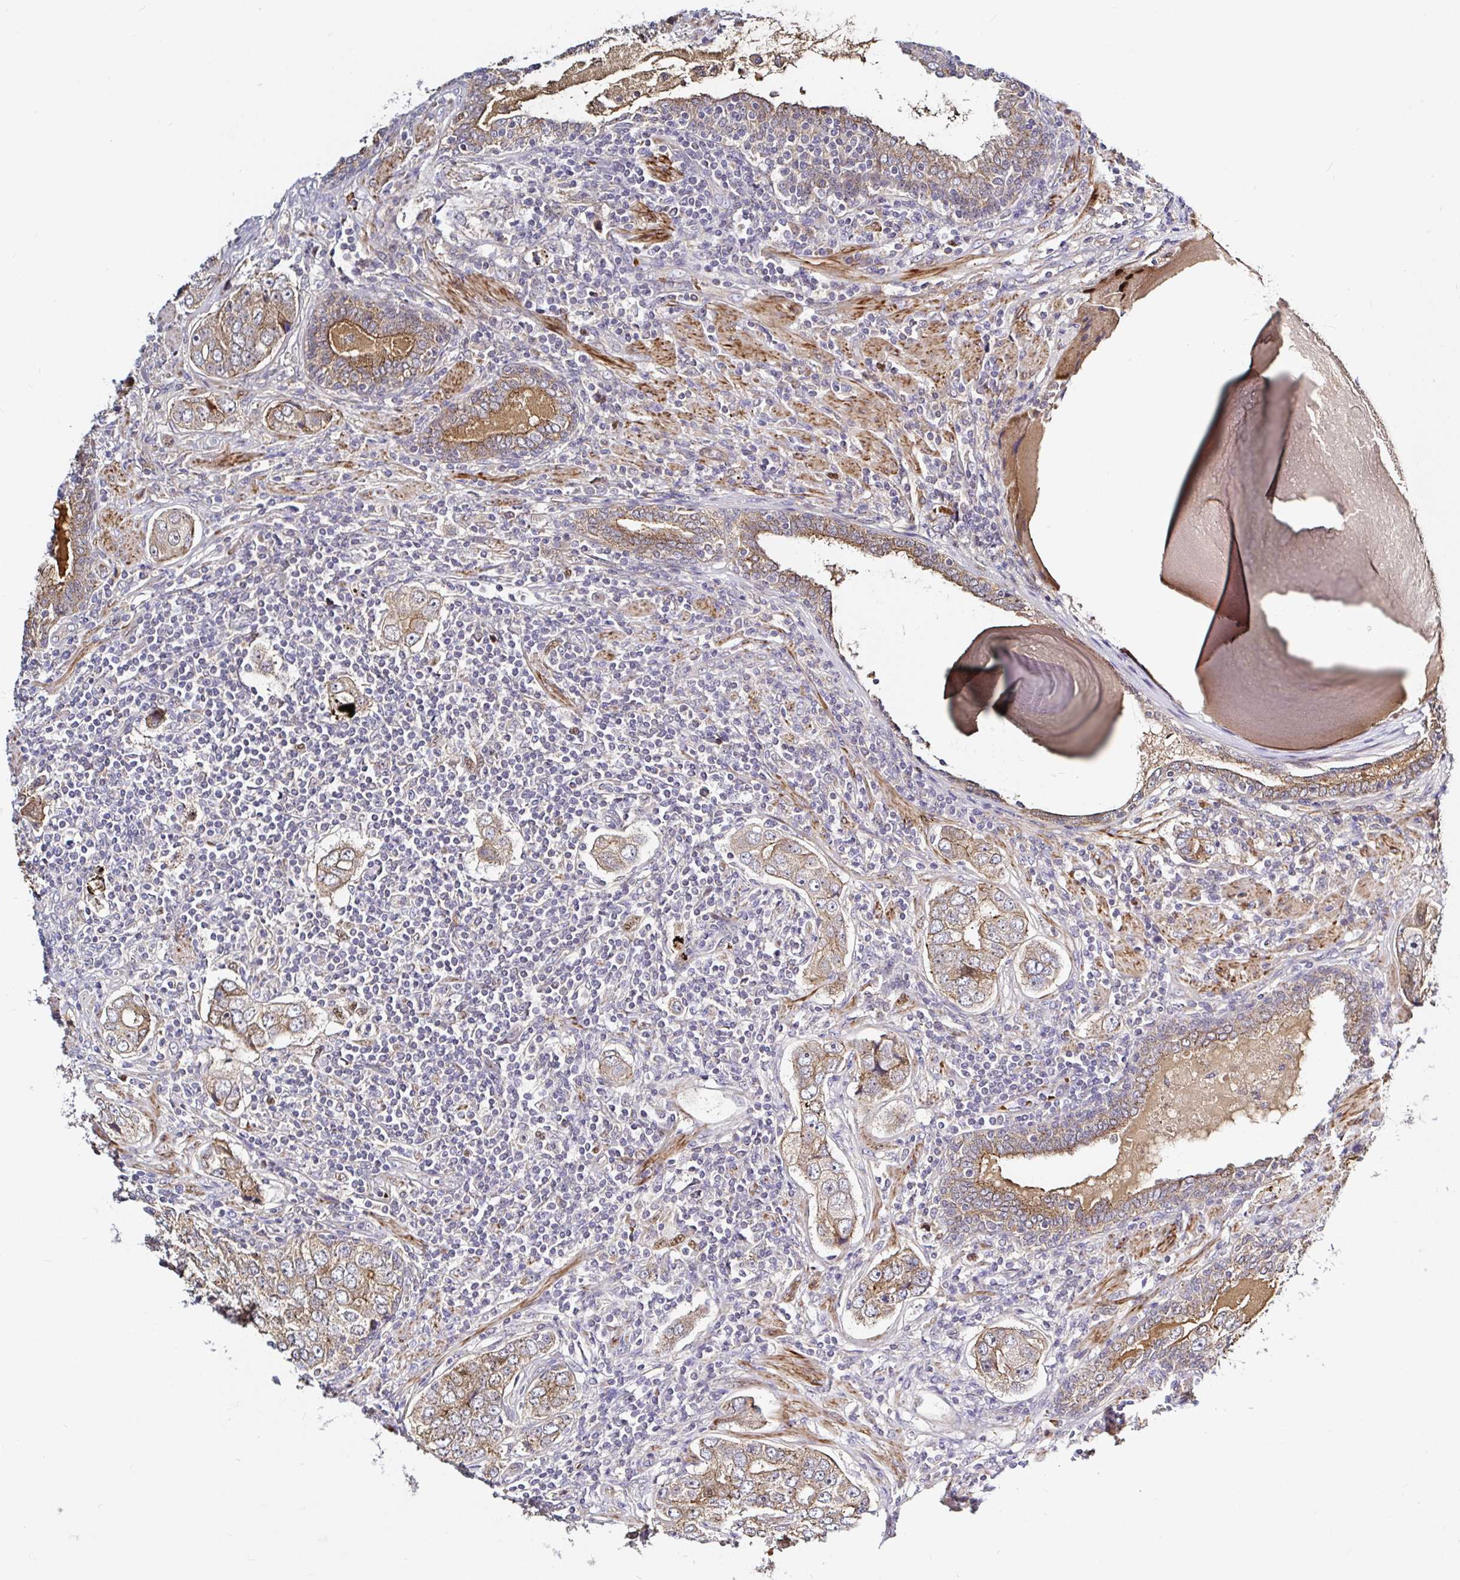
{"staining": {"intensity": "moderate", "quantity": ">75%", "location": "cytoplasmic/membranous"}, "tissue": "prostate cancer", "cell_type": "Tumor cells", "image_type": "cancer", "snomed": [{"axis": "morphology", "description": "Adenocarcinoma, High grade"}, {"axis": "topography", "description": "Prostate"}], "caption": "Tumor cells reveal moderate cytoplasmic/membranous positivity in approximately >75% of cells in prostate adenocarcinoma (high-grade).", "gene": "ARHGEF37", "patient": {"sex": "male", "age": 60}}